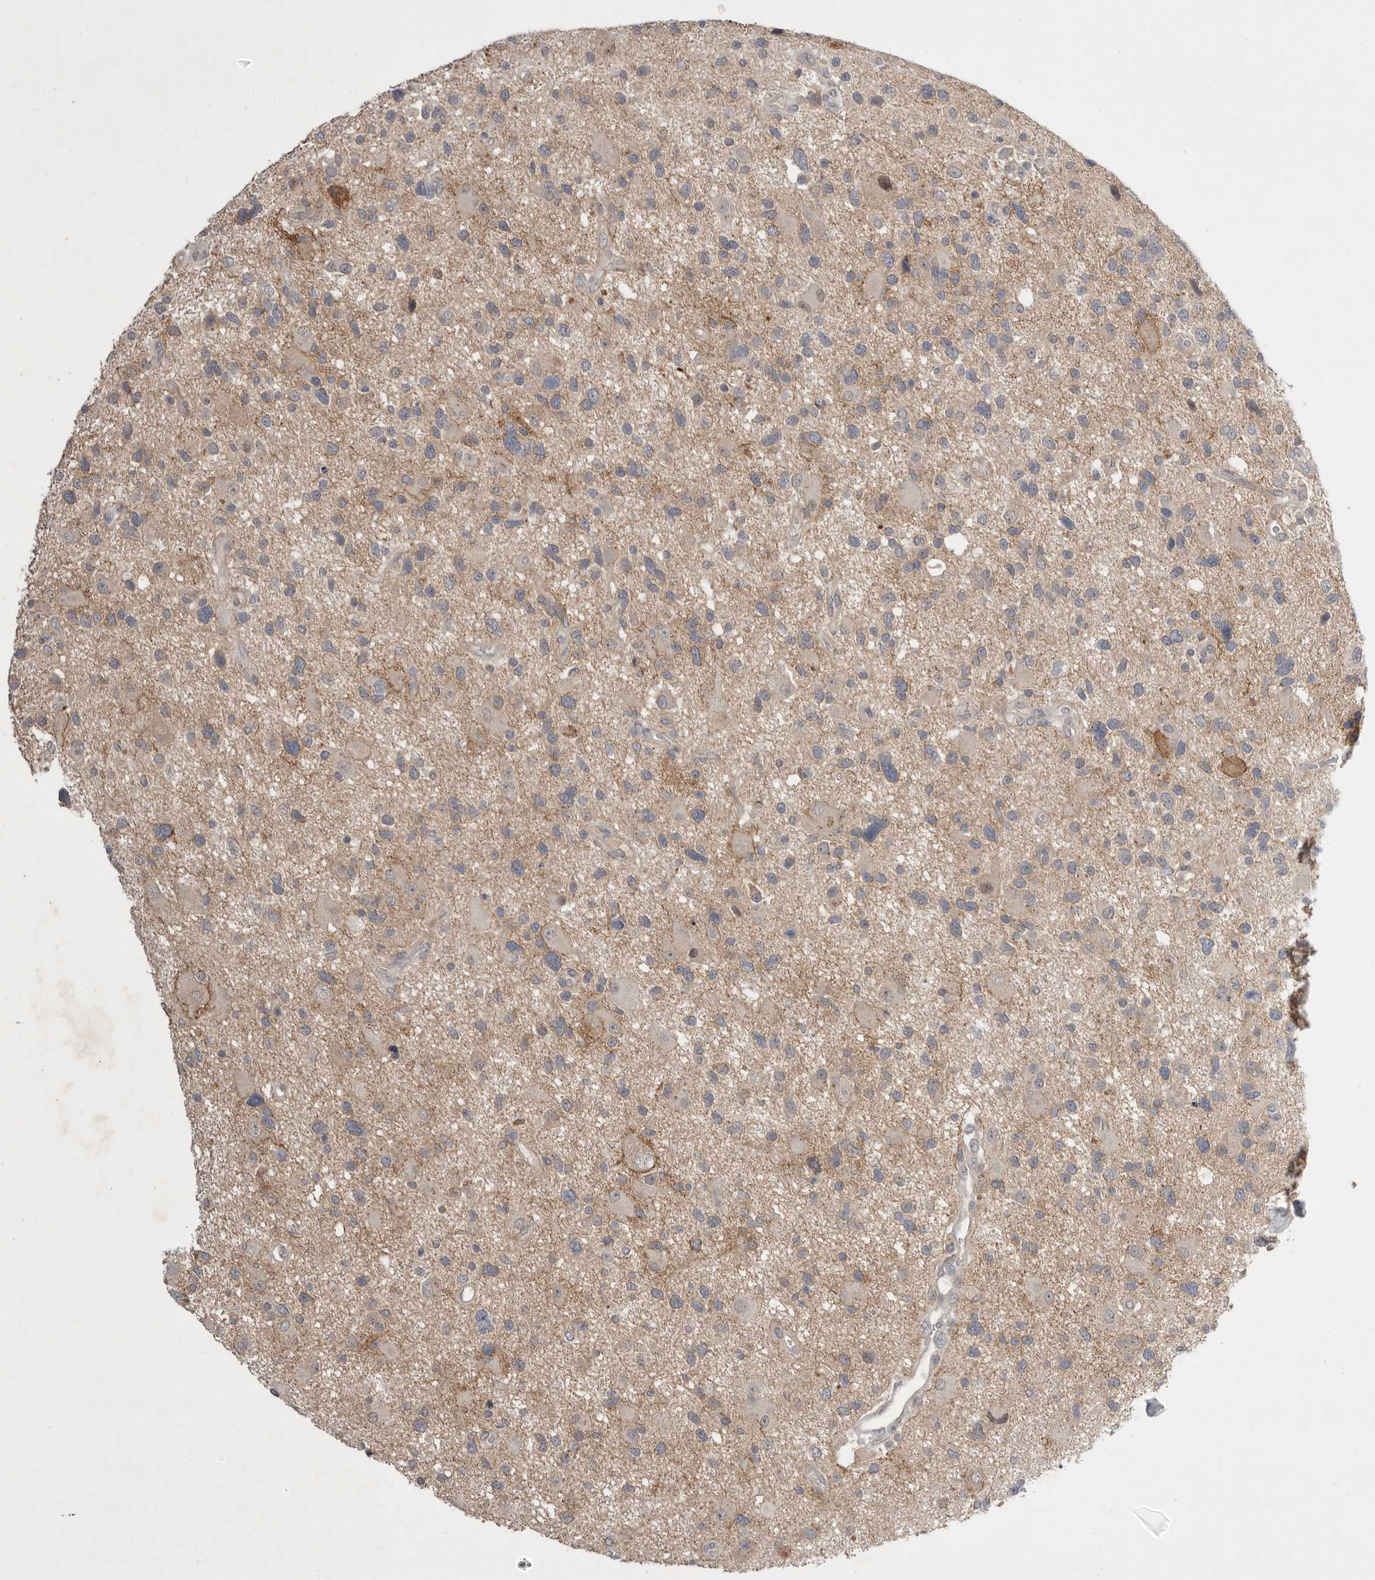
{"staining": {"intensity": "weak", "quantity": "<25%", "location": "cytoplasmic/membranous"}, "tissue": "glioma", "cell_type": "Tumor cells", "image_type": "cancer", "snomed": [{"axis": "morphology", "description": "Glioma, malignant, High grade"}, {"axis": "topography", "description": "Brain"}], "caption": "The immunohistochemistry (IHC) micrograph has no significant positivity in tumor cells of high-grade glioma (malignant) tissue.", "gene": "NRCAM", "patient": {"sex": "male", "age": 33}}